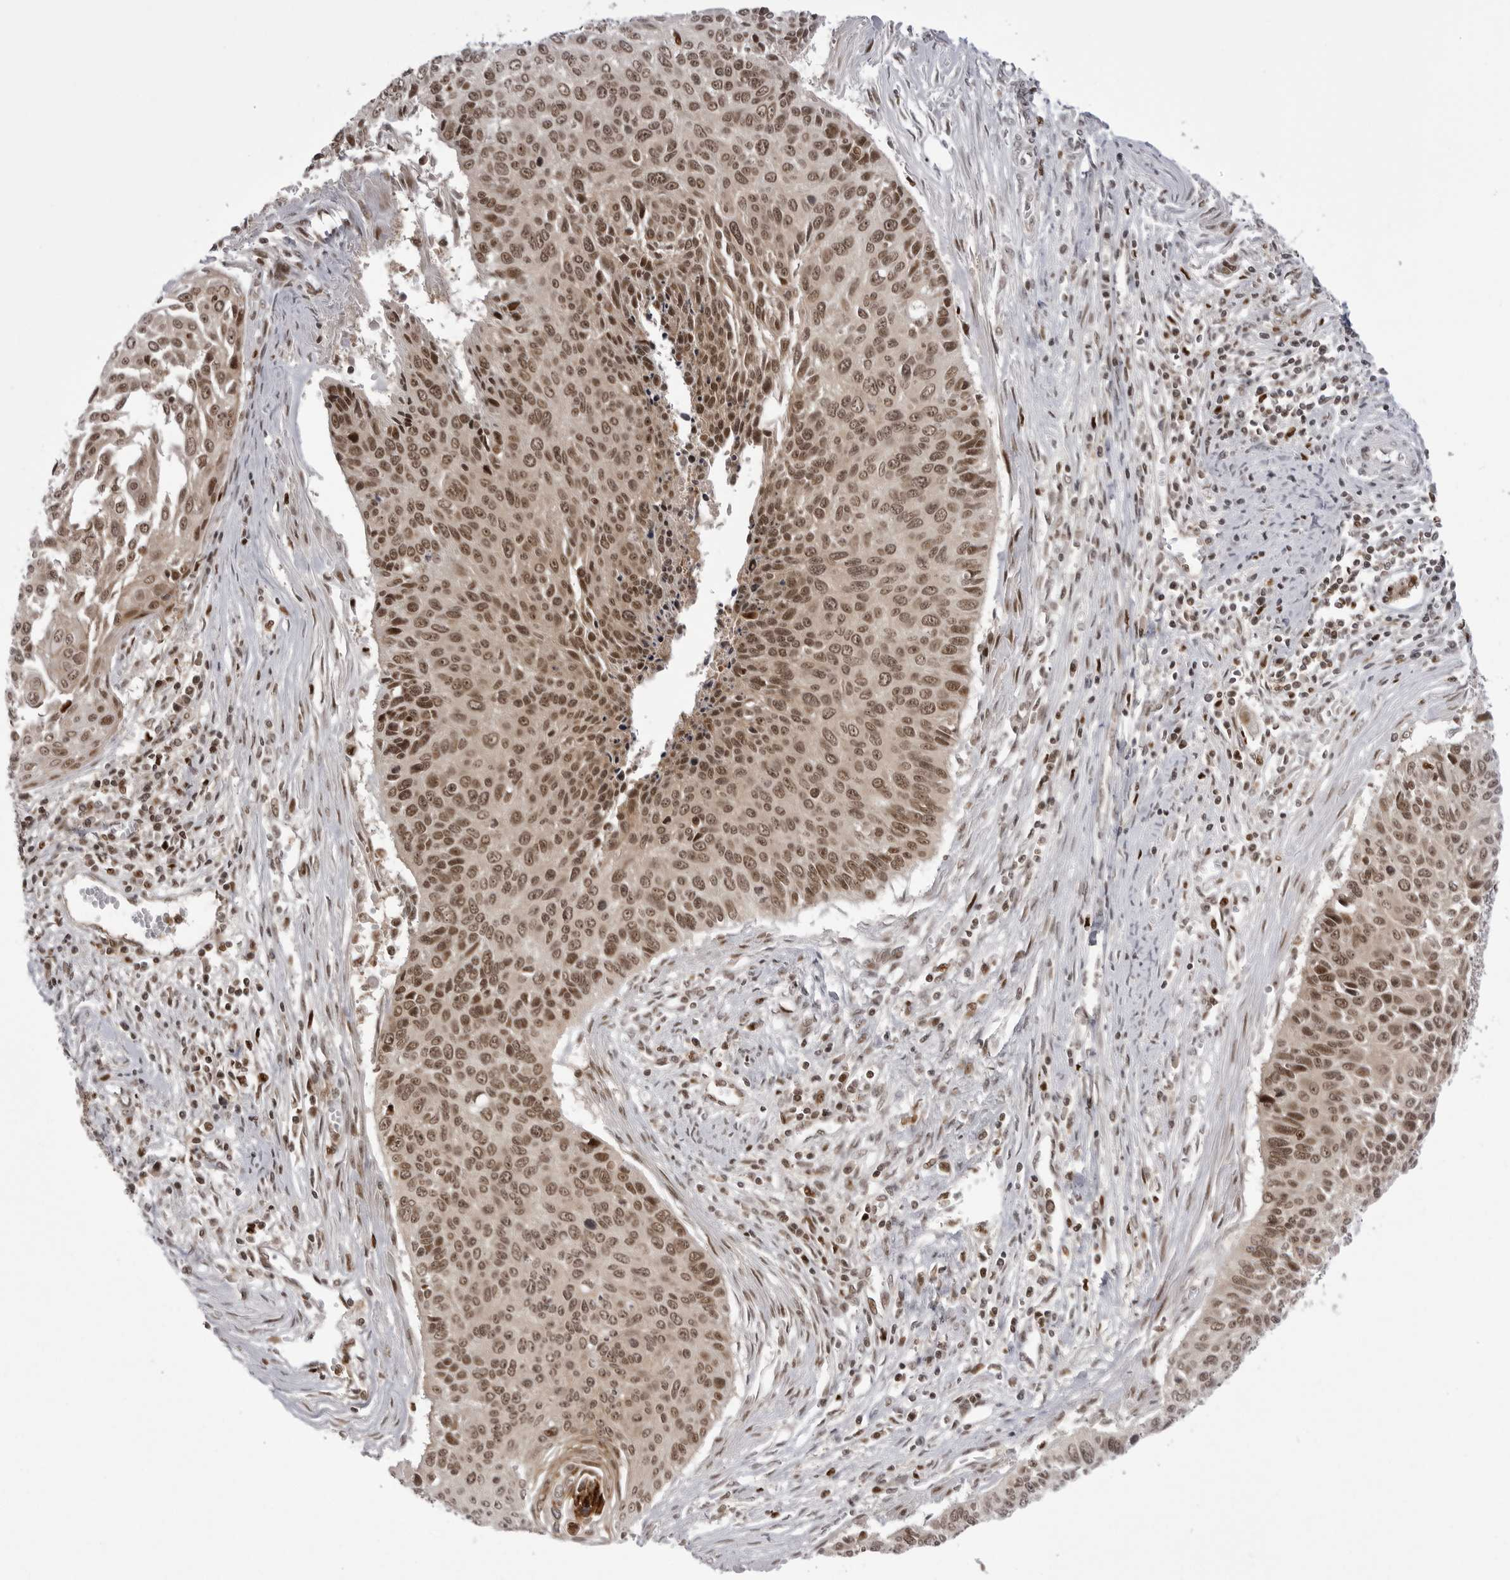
{"staining": {"intensity": "moderate", "quantity": ">75%", "location": "nuclear"}, "tissue": "cervical cancer", "cell_type": "Tumor cells", "image_type": "cancer", "snomed": [{"axis": "morphology", "description": "Squamous cell carcinoma, NOS"}, {"axis": "topography", "description": "Cervix"}], "caption": "Cervical squamous cell carcinoma stained for a protein demonstrates moderate nuclear positivity in tumor cells.", "gene": "PTK2B", "patient": {"sex": "female", "age": 55}}